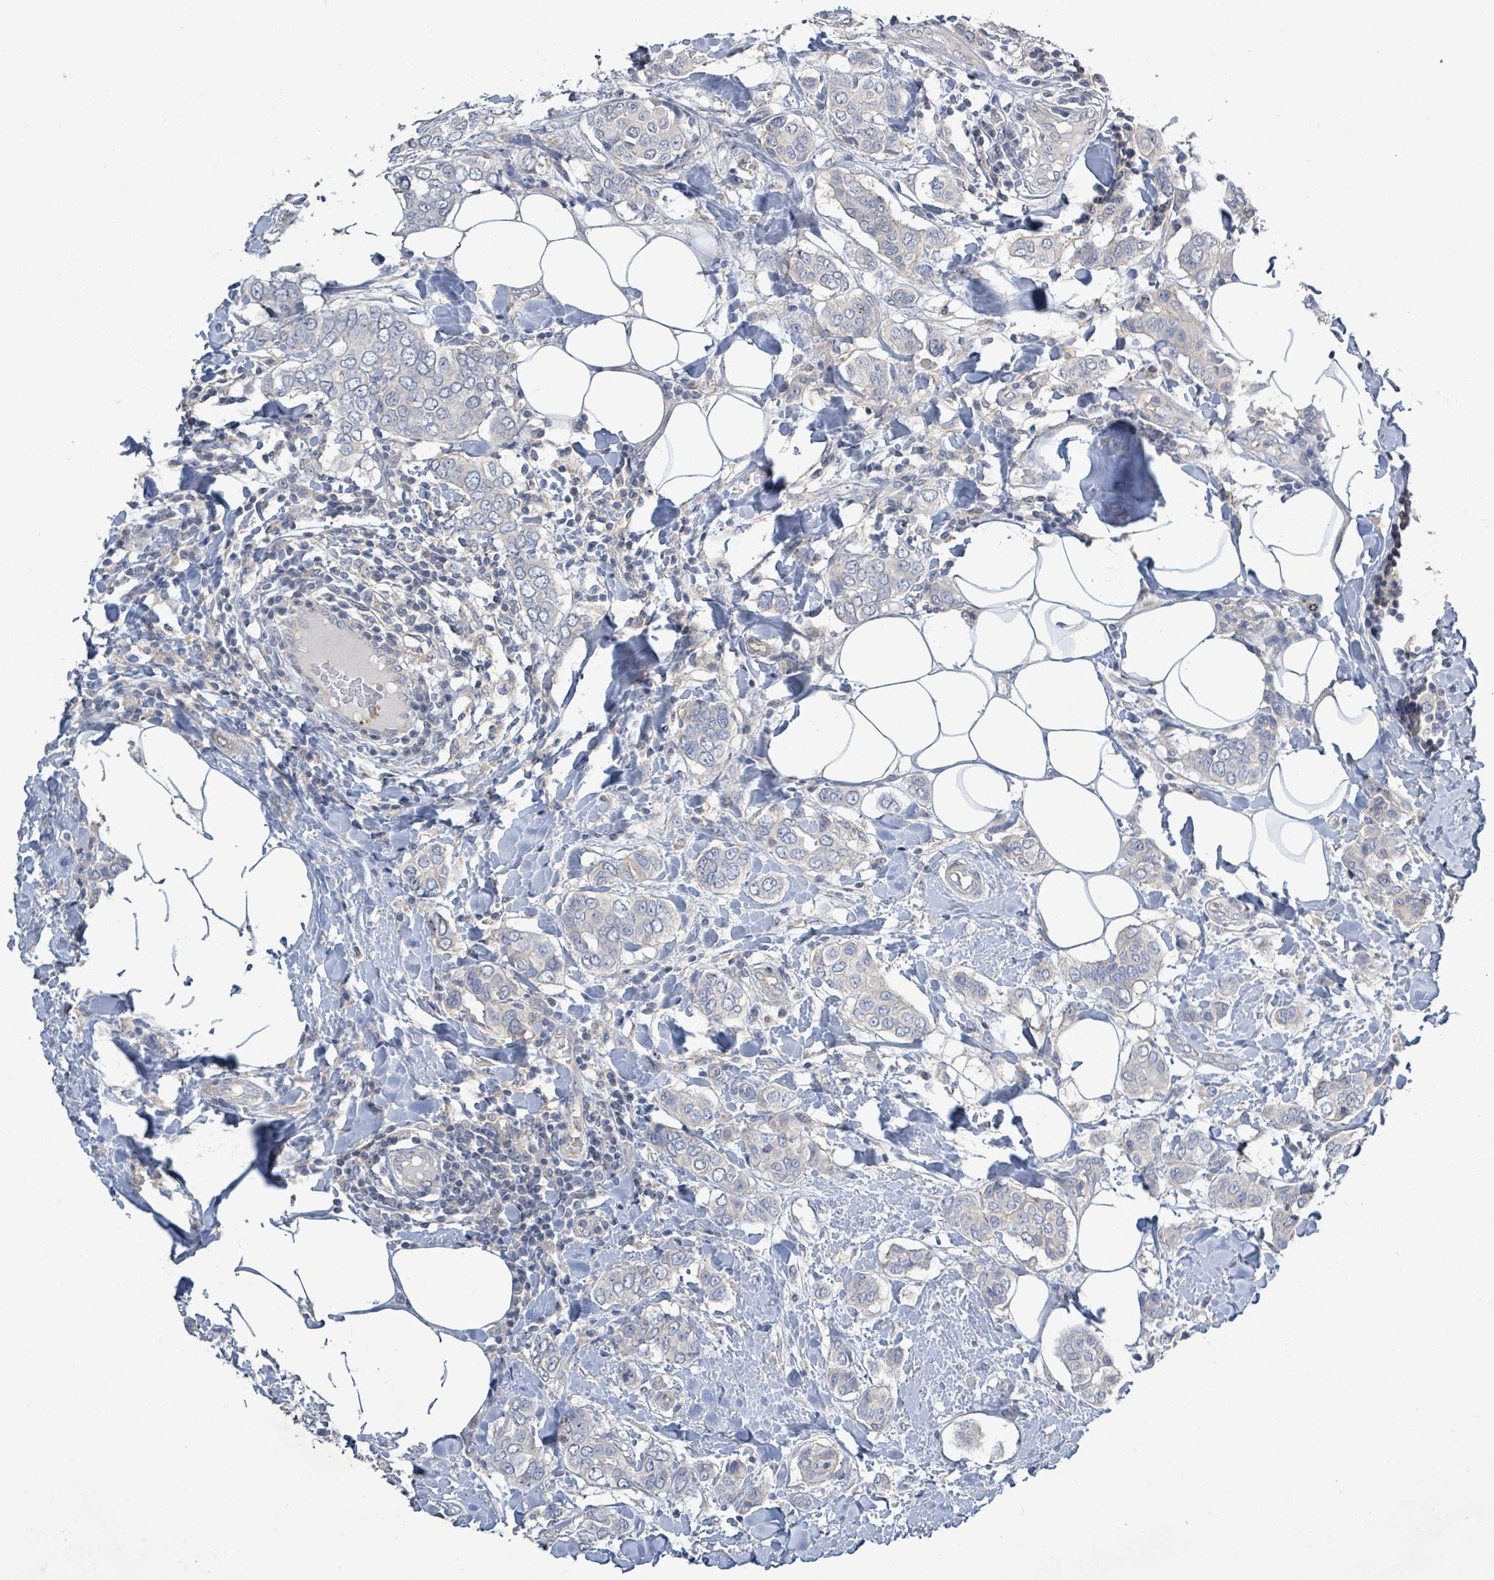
{"staining": {"intensity": "negative", "quantity": "none", "location": "none"}, "tissue": "breast cancer", "cell_type": "Tumor cells", "image_type": "cancer", "snomed": [{"axis": "morphology", "description": "Lobular carcinoma"}, {"axis": "topography", "description": "Breast"}], "caption": "Micrograph shows no protein expression in tumor cells of breast cancer (lobular carcinoma) tissue.", "gene": "KRAS", "patient": {"sex": "female", "age": 51}}